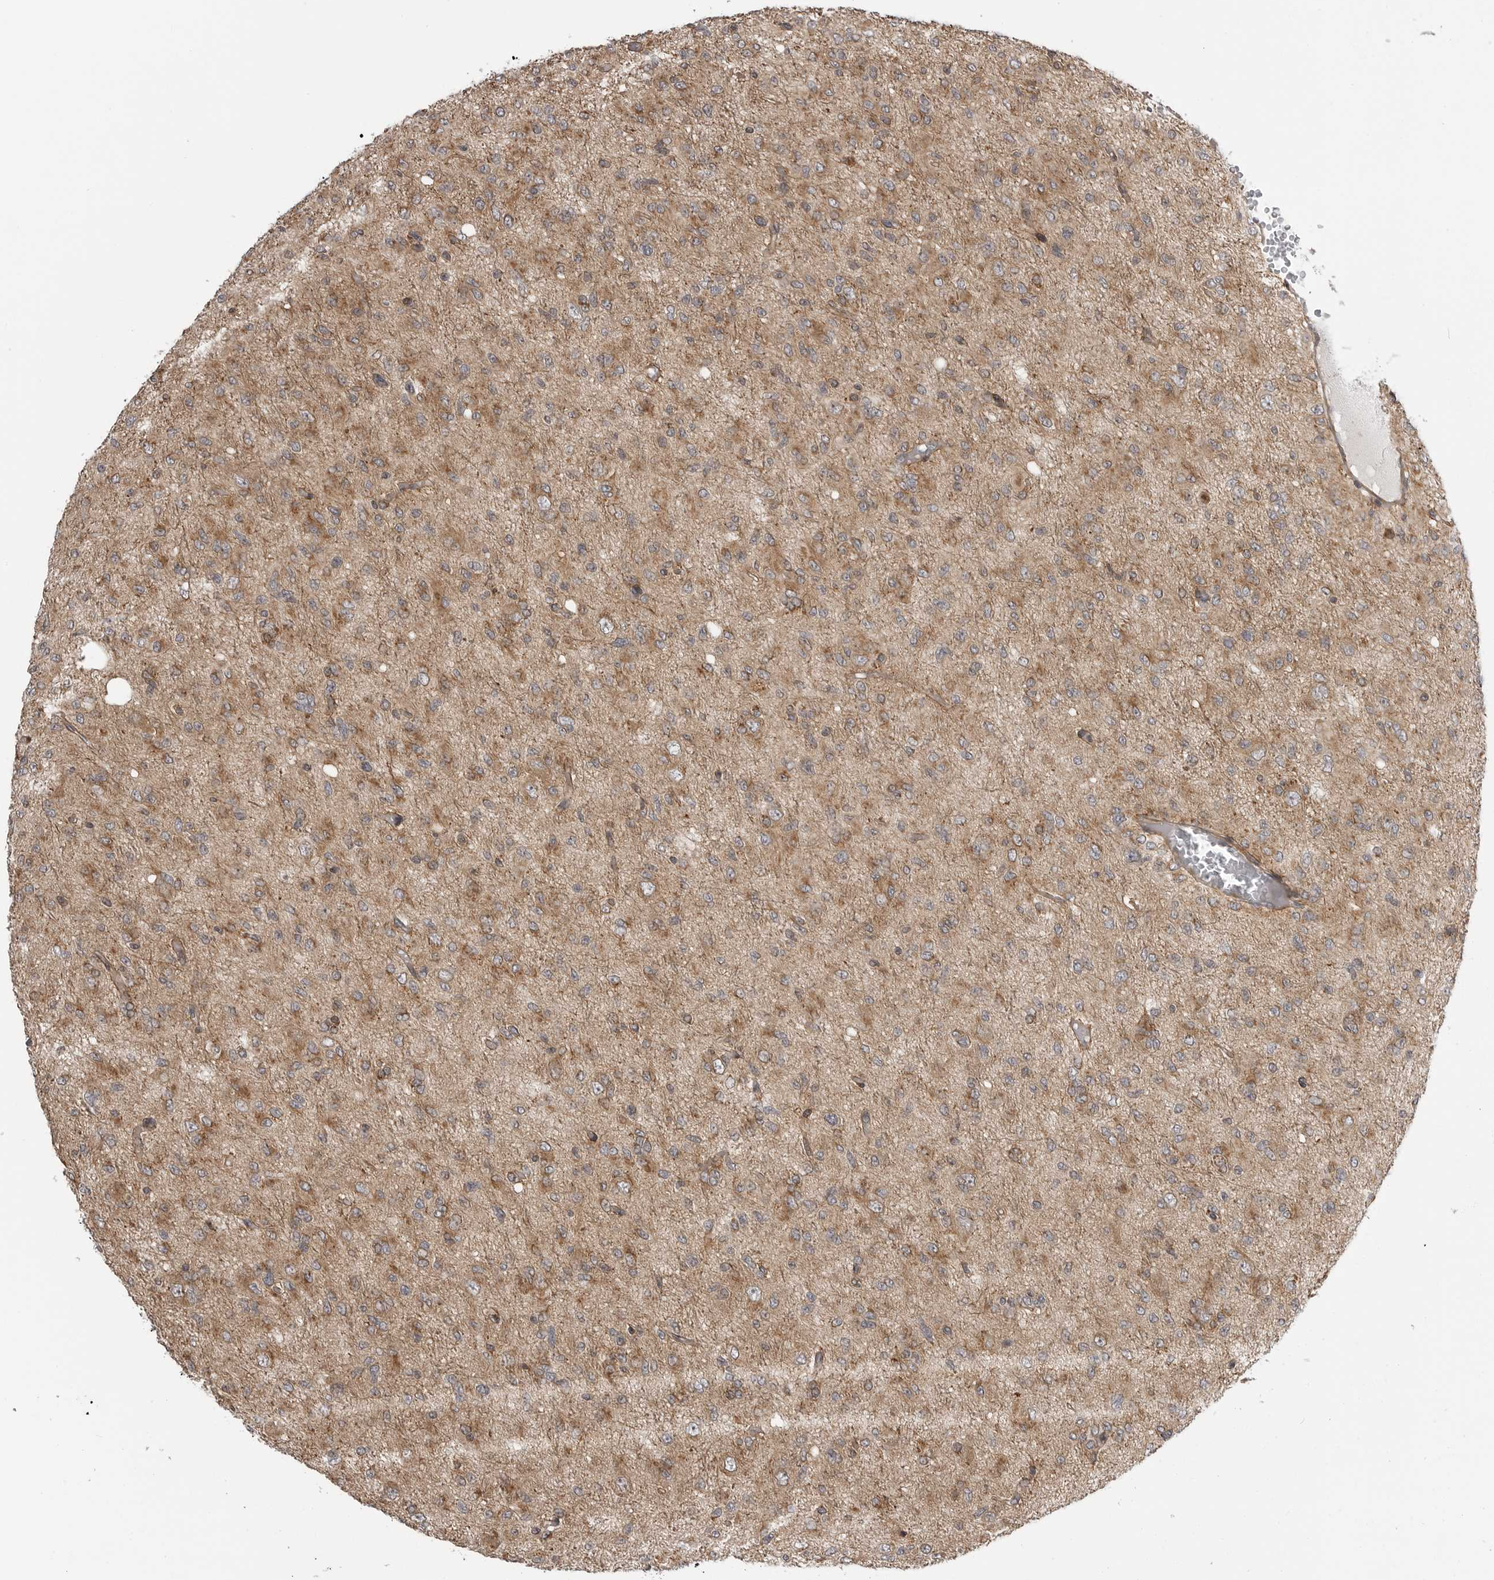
{"staining": {"intensity": "moderate", "quantity": ">75%", "location": "cytoplasmic/membranous"}, "tissue": "glioma", "cell_type": "Tumor cells", "image_type": "cancer", "snomed": [{"axis": "morphology", "description": "Glioma, malignant, High grade"}, {"axis": "topography", "description": "Brain"}], "caption": "DAB immunohistochemical staining of malignant glioma (high-grade) shows moderate cytoplasmic/membranous protein staining in about >75% of tumor cells.", "gene": "LRRC45", "patient": {"sex": "female", "age": 59}}